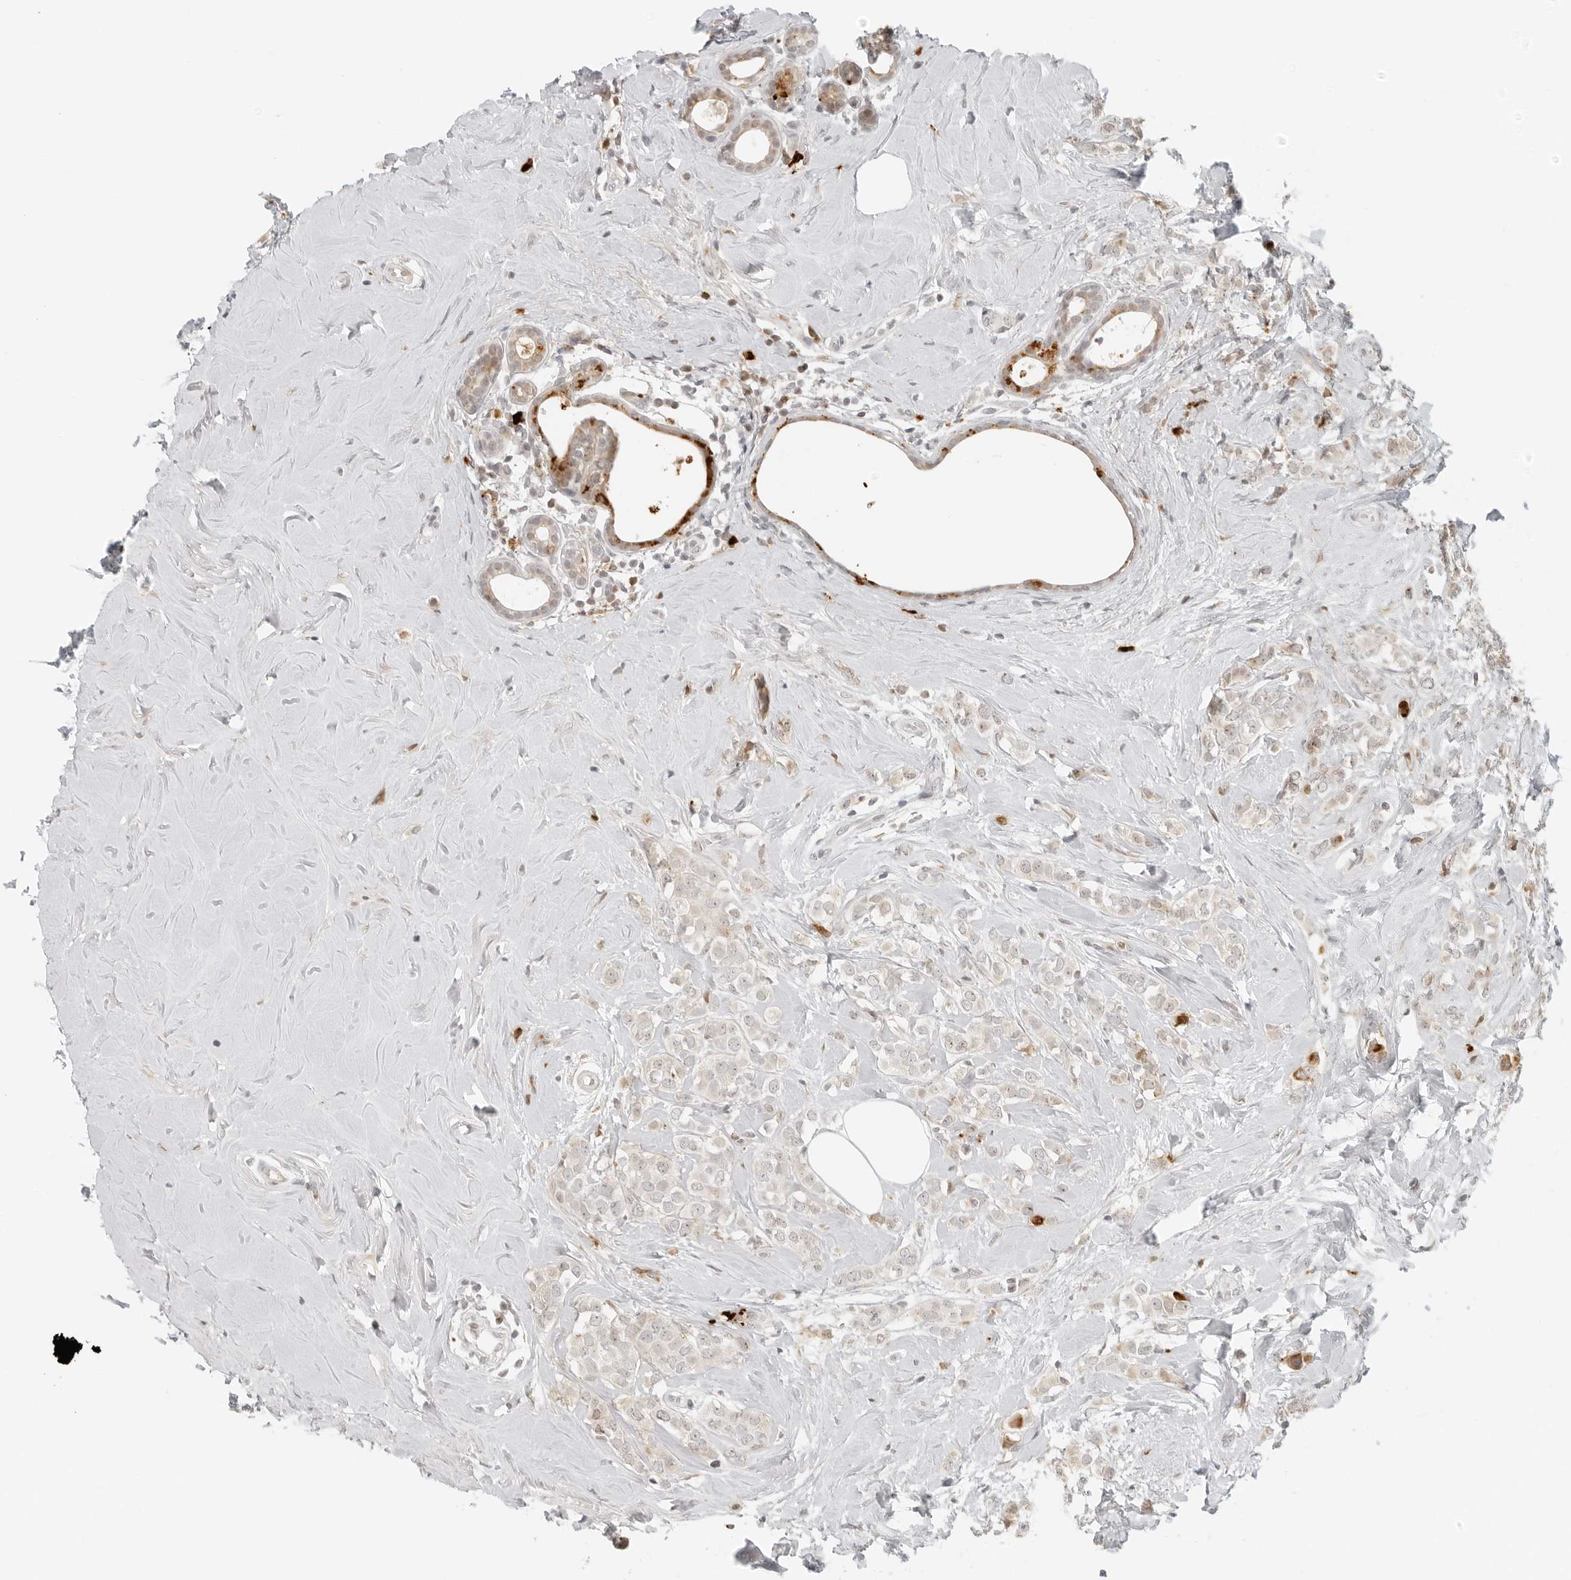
{"staining": {"intensity": "moderate", "quantity": "<25%", "location": "cytoplasmic/membranous"}, "tissue": "breast cancer", "cell_type": "Tumor cells", "image_type": "cancer", "snomed": [{"axis": "morphology", "description": "Lobular carcinoma"}, {"axis": "topography", "description": "Breast"}], "caption": "The immunohistochemical stain labels moderate cytoplasmic/membranous staining in tumor cells of breast cancer (lobular carcinoma) tissue. Using DAB (3,3'-diaminobenzidine) (brown) and hematoxylin (blue) stains, captured at high magnification using brightfield microscopy.", "gene": "ZNF678", "patient": {"sex": "female", "age": 47}}